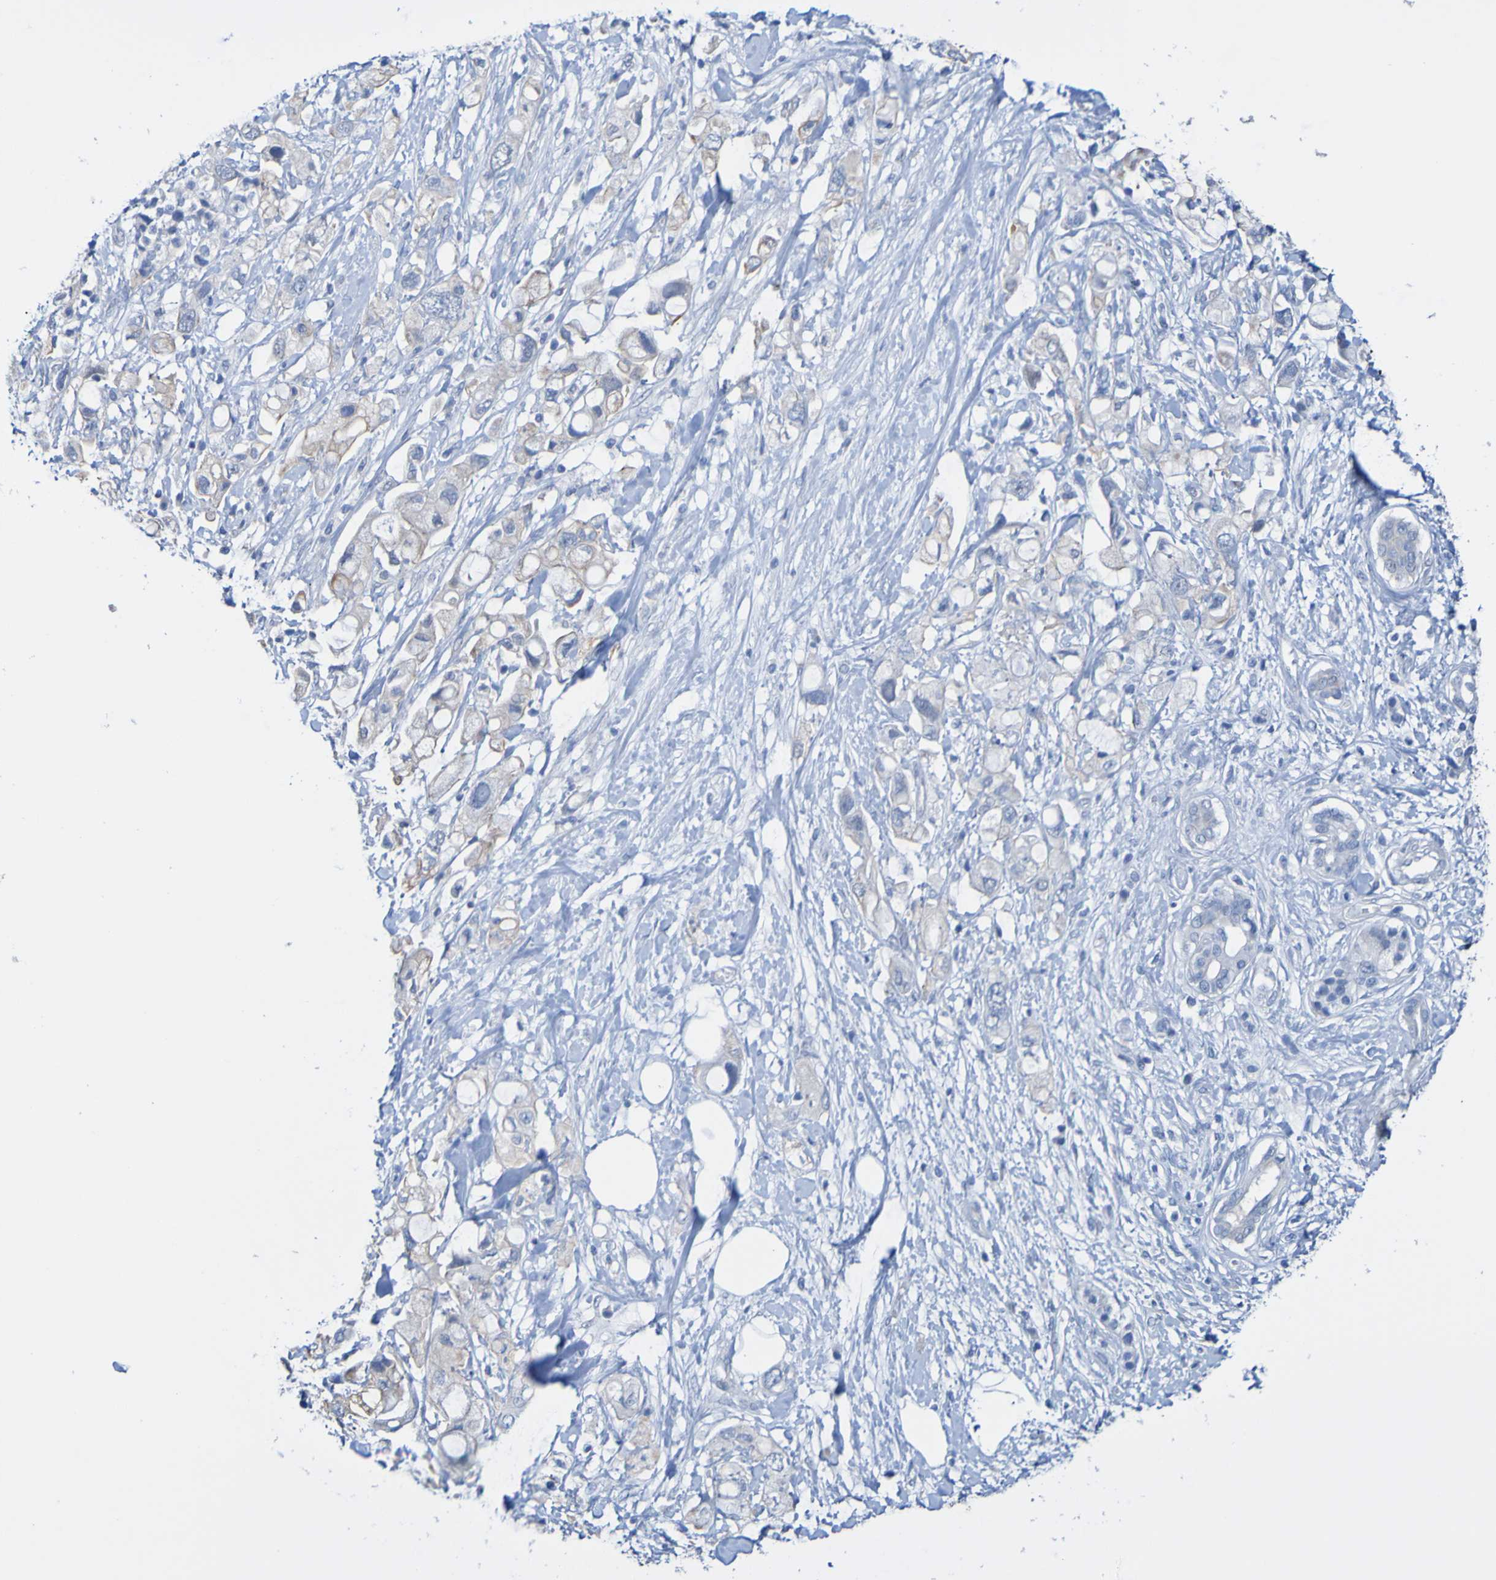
{"staining": {"intensity": "weak", "quantity": "<25%", "location": "cytoplasmic/membranous"}, "tissue": "pancreatic cancer", "cell_type": "Tumor cells", "image_type": "cancer", "snomed": [{"axis": "morphology", "description": "Adenocarcinoma, NOS"}, {"axis": "topography", "description": "Pancreas"}], "caption": "Immunohistochemical staining of human pancreatic adenocarcinoma displays no significant positivity in tumor cells.", "gene": "ACMSD", "patient": {"sex": "female", "age": 56}}